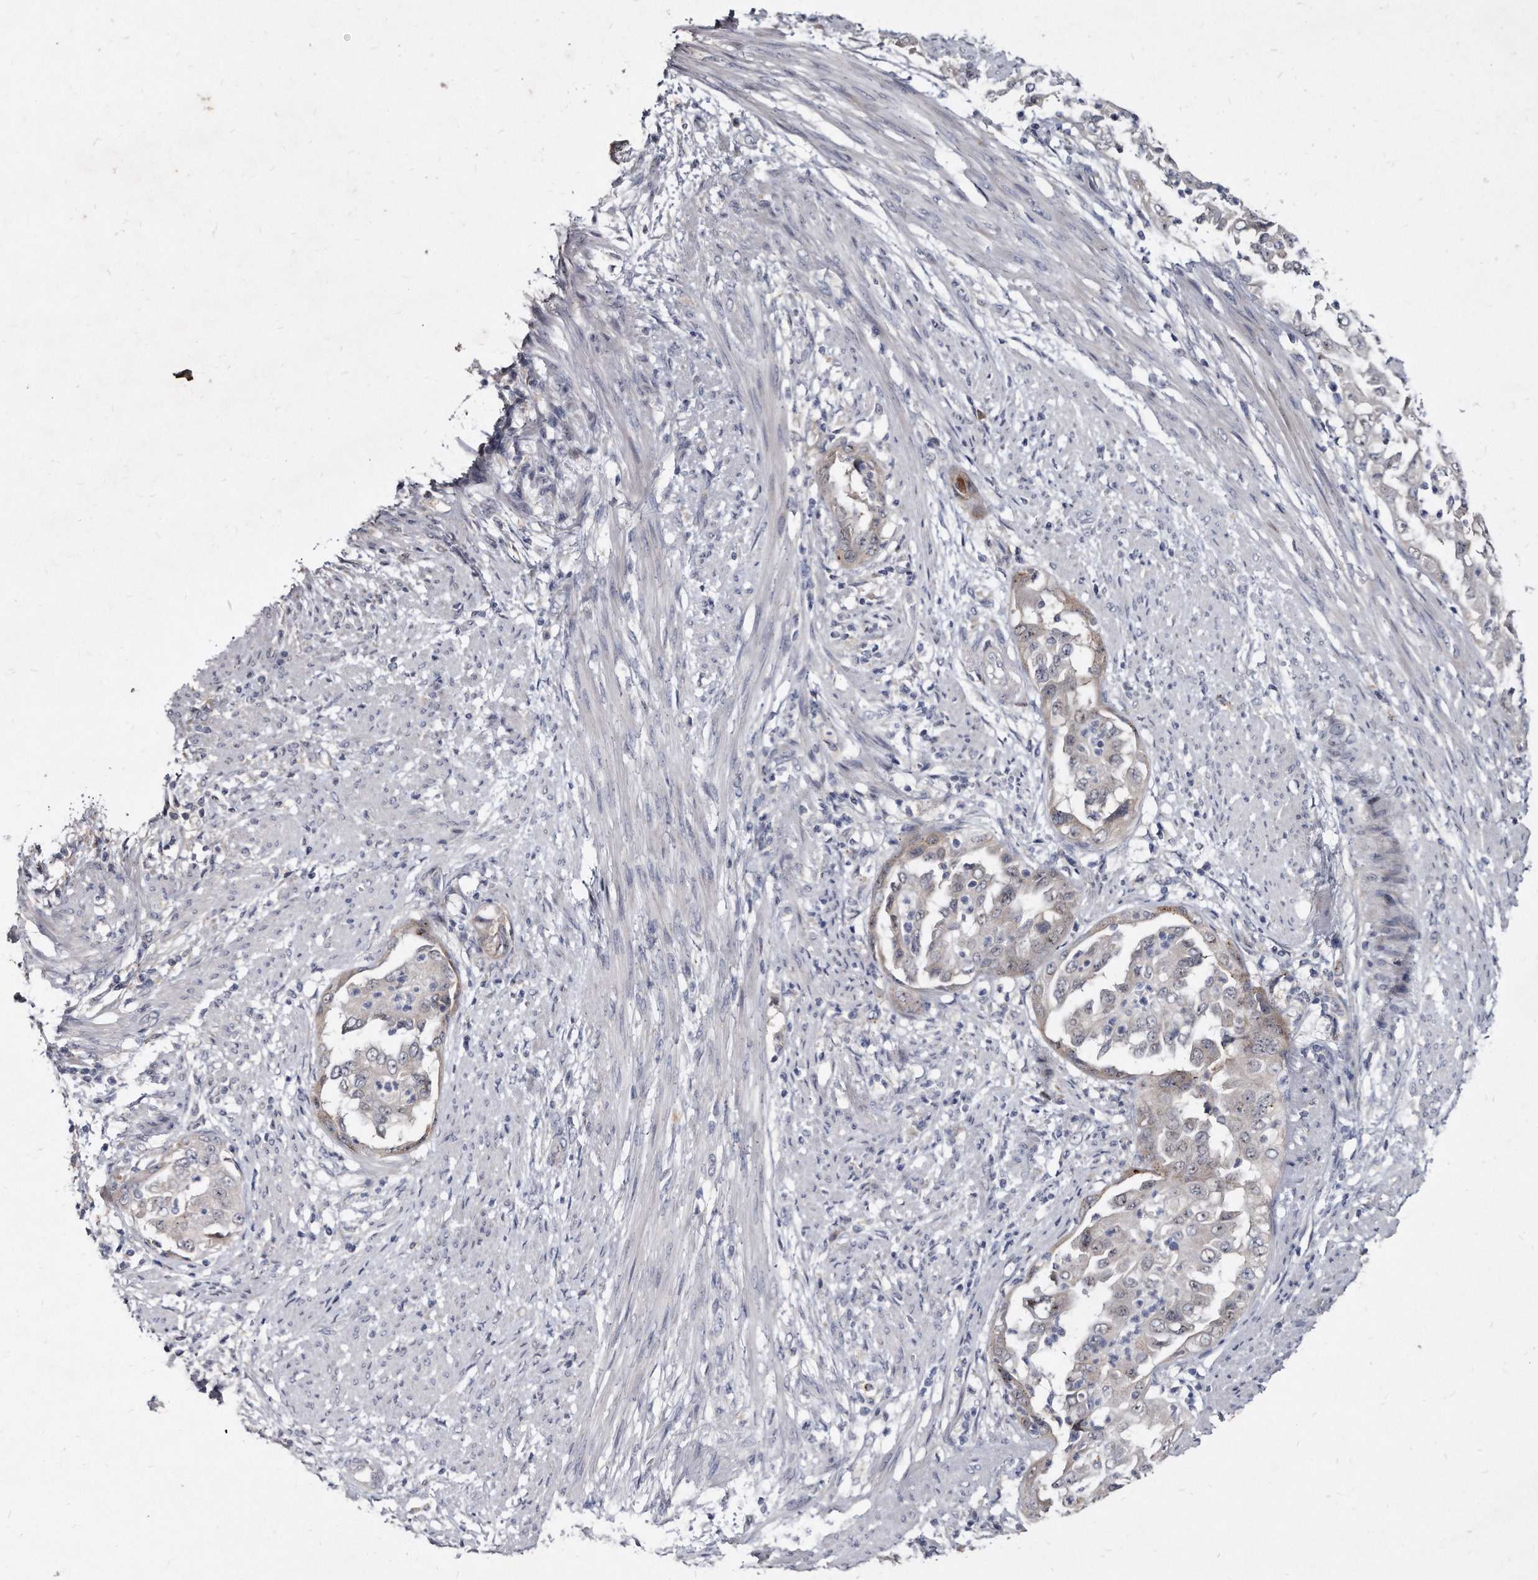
{"staining": {"intensity": "weak", "quantity": "<25%", "location": "cytoplasmic/membranous"}, "tissue": "endometrial cancer", "cell_type": "Tumor cells", "image_type": "cancer", "snomed": [{"axis": "morphology", "description": "Adenocarcinoma, NOS"}, {"axis": "topography", "description": "Endometrium"}], "caption": "Immunohistochemistry micrograph of human adenocarcinoma (endometrial) stained for a protein (brown), which demonstrates no staining in tumor cells.", "gene": "KLHDC3", "patient": {"sex": "female", "age": 85}}